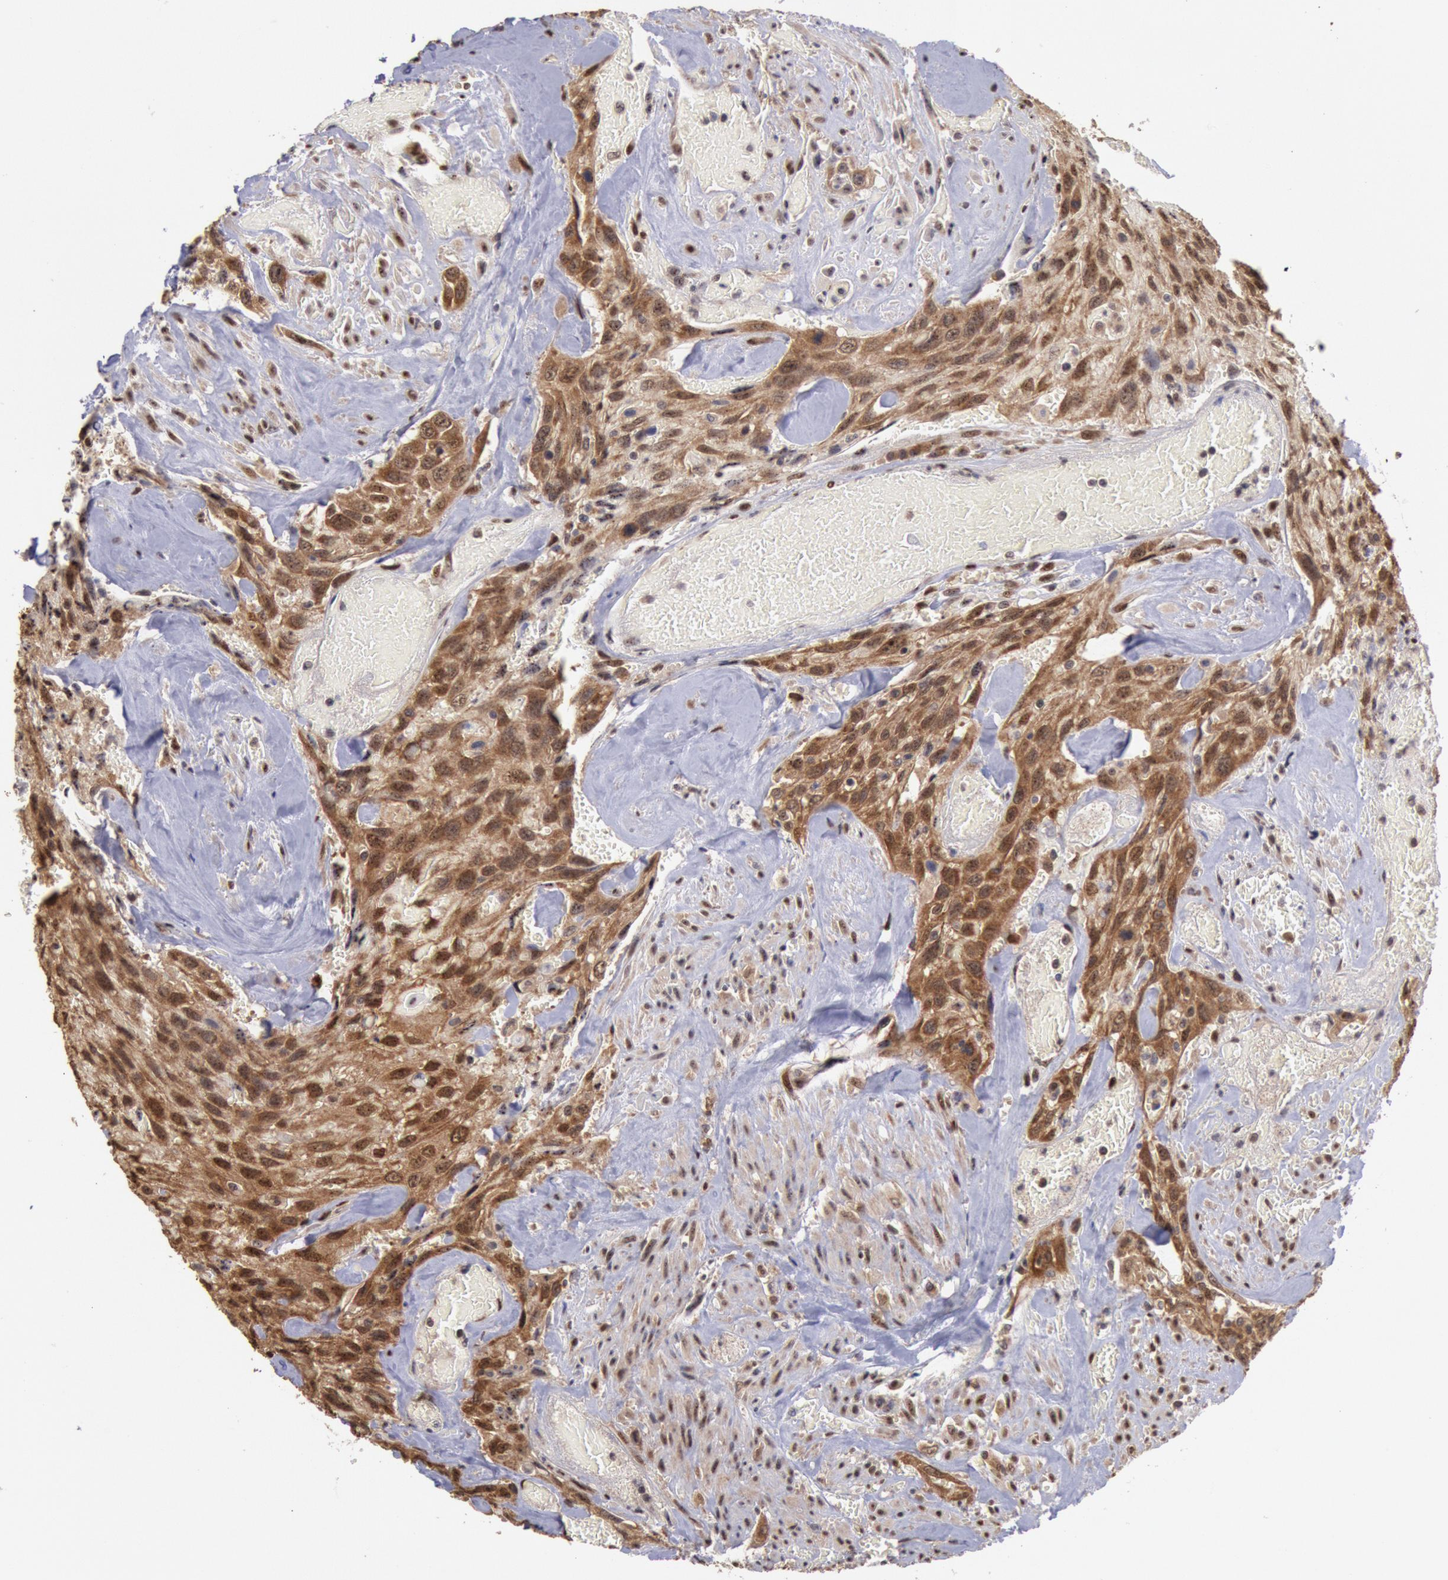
{"staining": {"intensity": "moderate", "quantity": ">75%", "location": "cytoplasmic/membranous,nuclear"}, "tissue": "urothelial cancer", "cell_type": "Tumor cells", "image_type": "cancer", "snomed": [{"axis": "morphology", "description": "Urothelial carcinoma, High grade"}, {"axis": "topography", "description": "Urinary bladder"}], "caption": "About >75% of tumor cells in human urothelial cancer display moderate cytoplasmic/membranous and nuclear protein expression as visualized by brown immunohistochemical staining.", "gene": "STX17", "patient": {"sex": "female", "age": 84}}